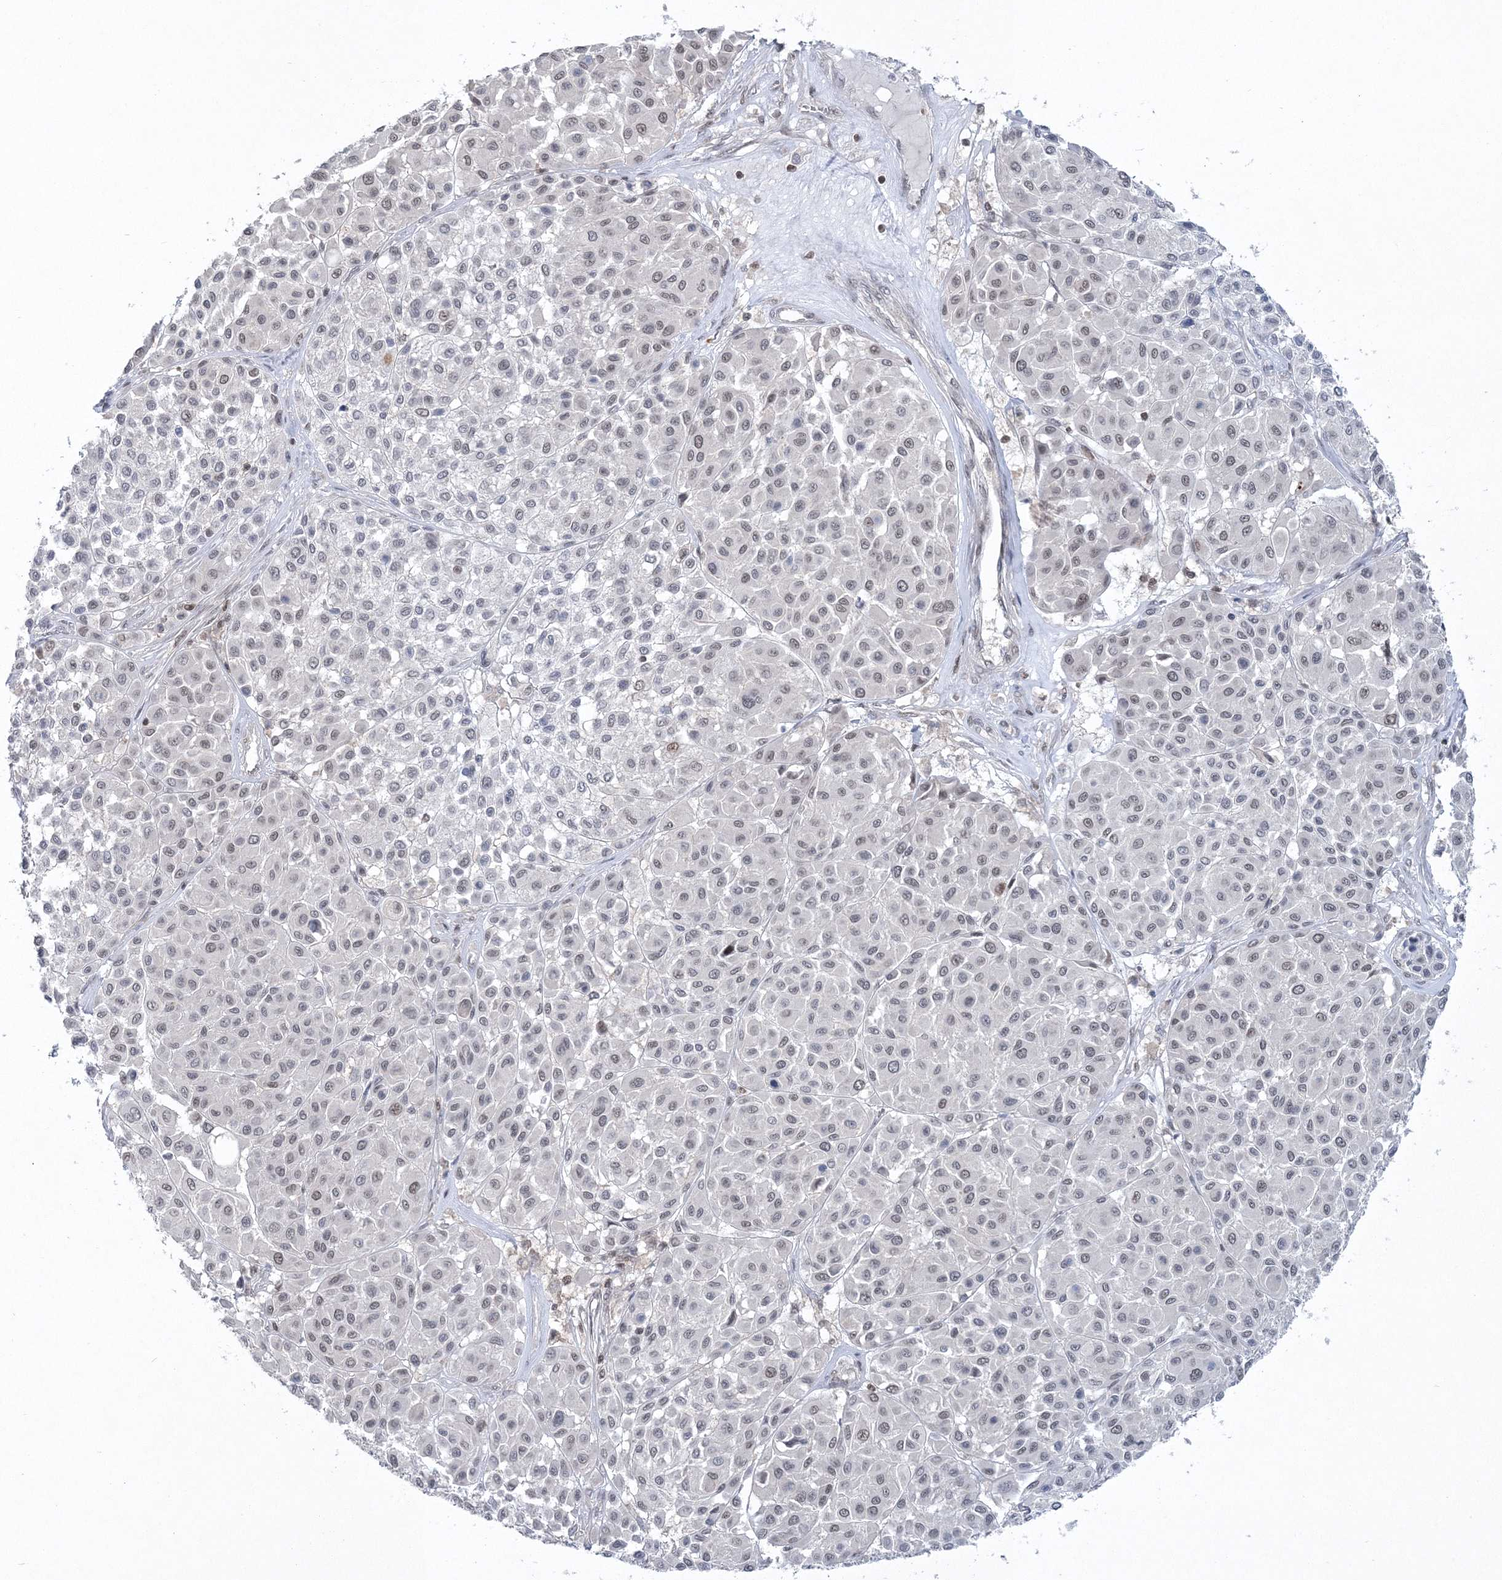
{"staining": {"intensity": "weak", "quantity": "25%-75%", "location": "nuclear"}, "tissue": "melanoma", "cell_type": "Tumor cells", "image_type": "cancer", "snomed": [{"axis": "morphology", "description": "Malignant melanoma, Metastatic site"}, {"axis": "topography", "description": "Soft tissue"}], "caption": "About 25%-75% of tumor cells in human melanoma display weak nuclear protein staining as visualized by brown immunohistochemical staining.", "gene": "PDS5A", "patient": {"sex": "male", "age": 41}}